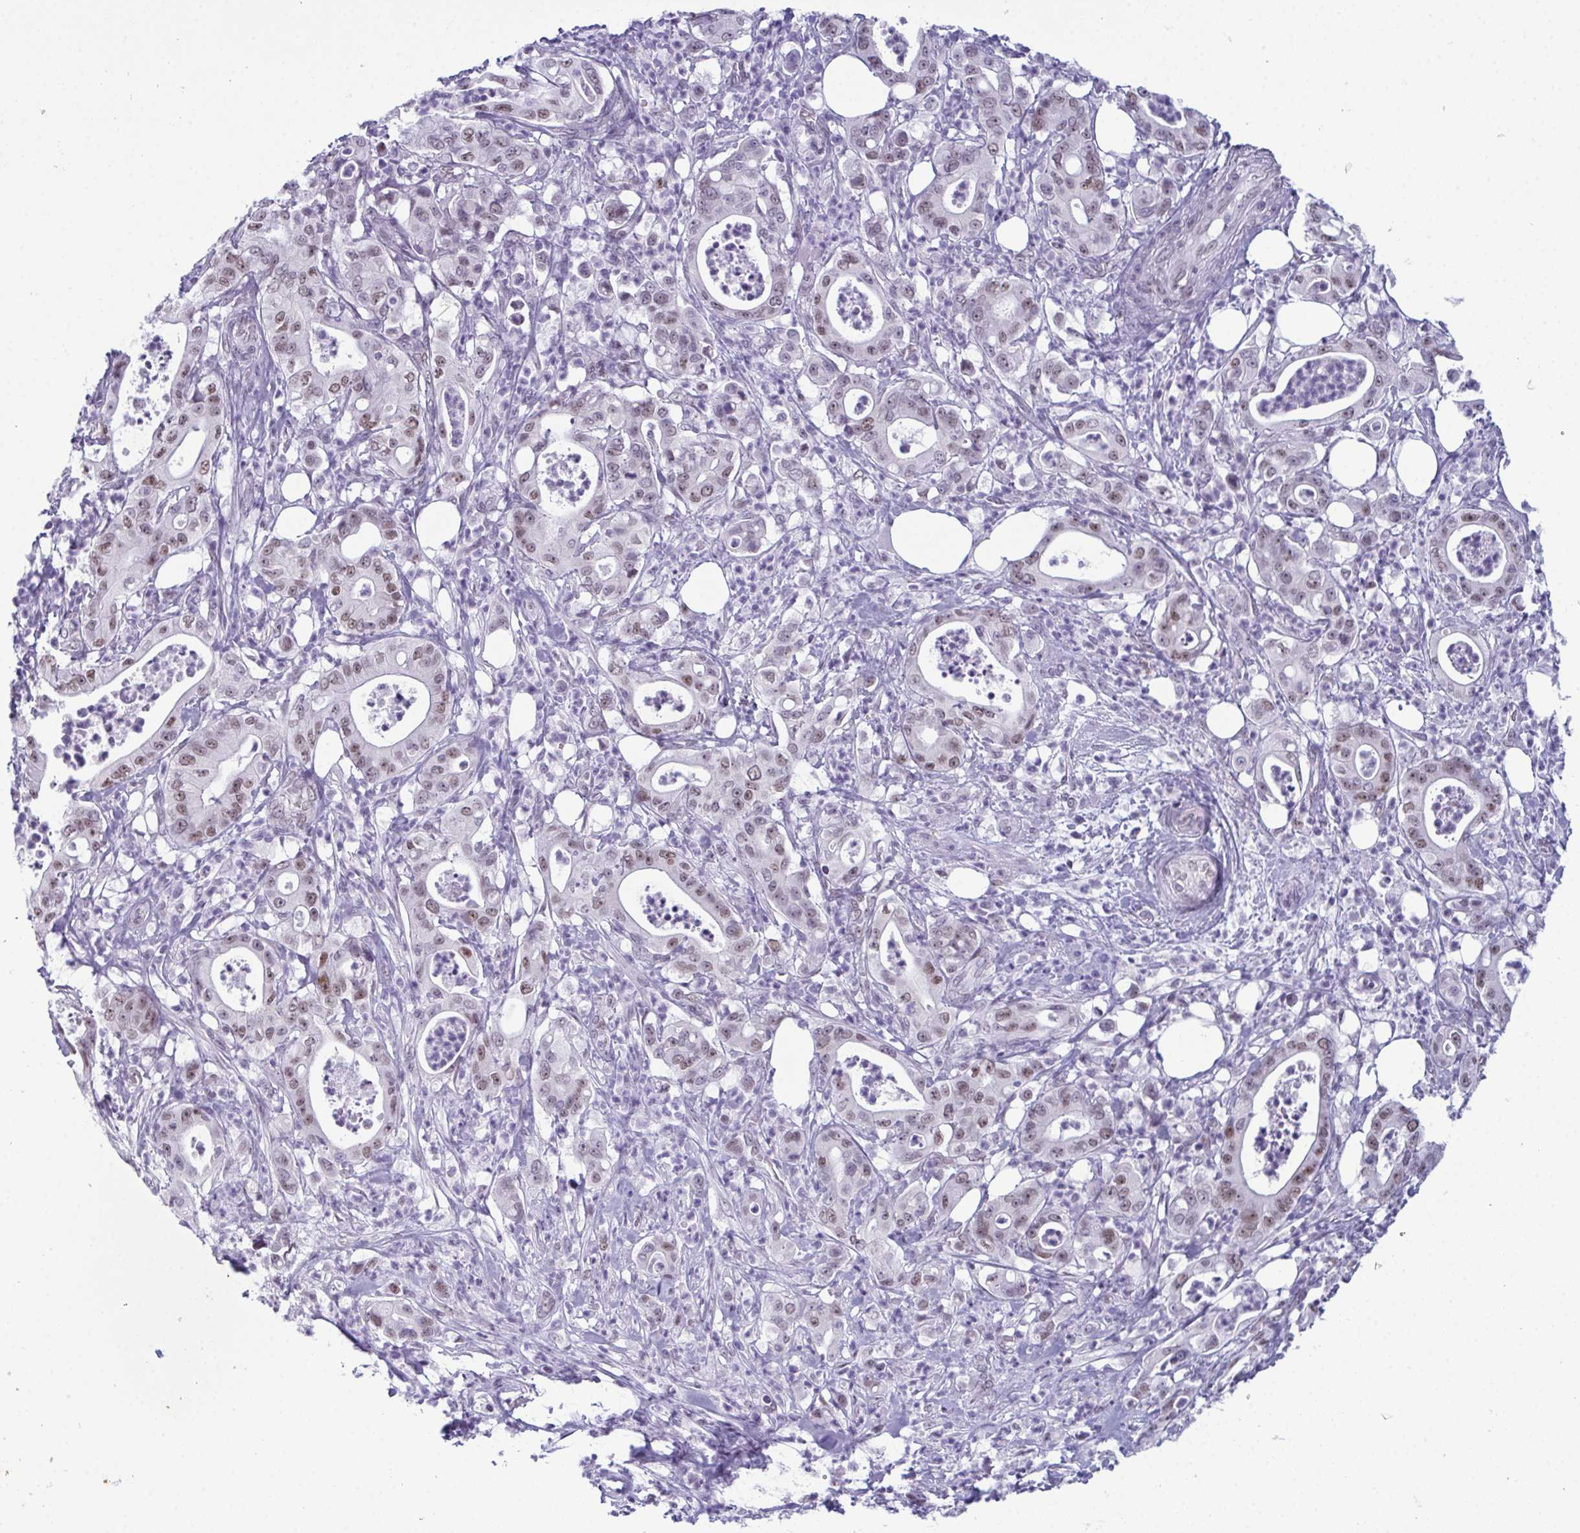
{"staining": {"intensity": "moderate", "quantity": "25%-75%", "location": "nuclear"}, "tissue": "pancreatic cancer", "cell_type": "Tumor cells", "image_type": "cancer", "snomed": [{"axis": "morphology", "description": "Adenocarcinoma, NOS"}, {"axis": "topography", "description": "Pancreas"}], "caption": "Protein staining of pancreatic cancer (adenocarcinoma) tissue exhibits moderate nuclear positivity in approximately 25%-75% of tumor cells.", "gene": "RBM7", "patient": {"sex": "male", "age": 71}}